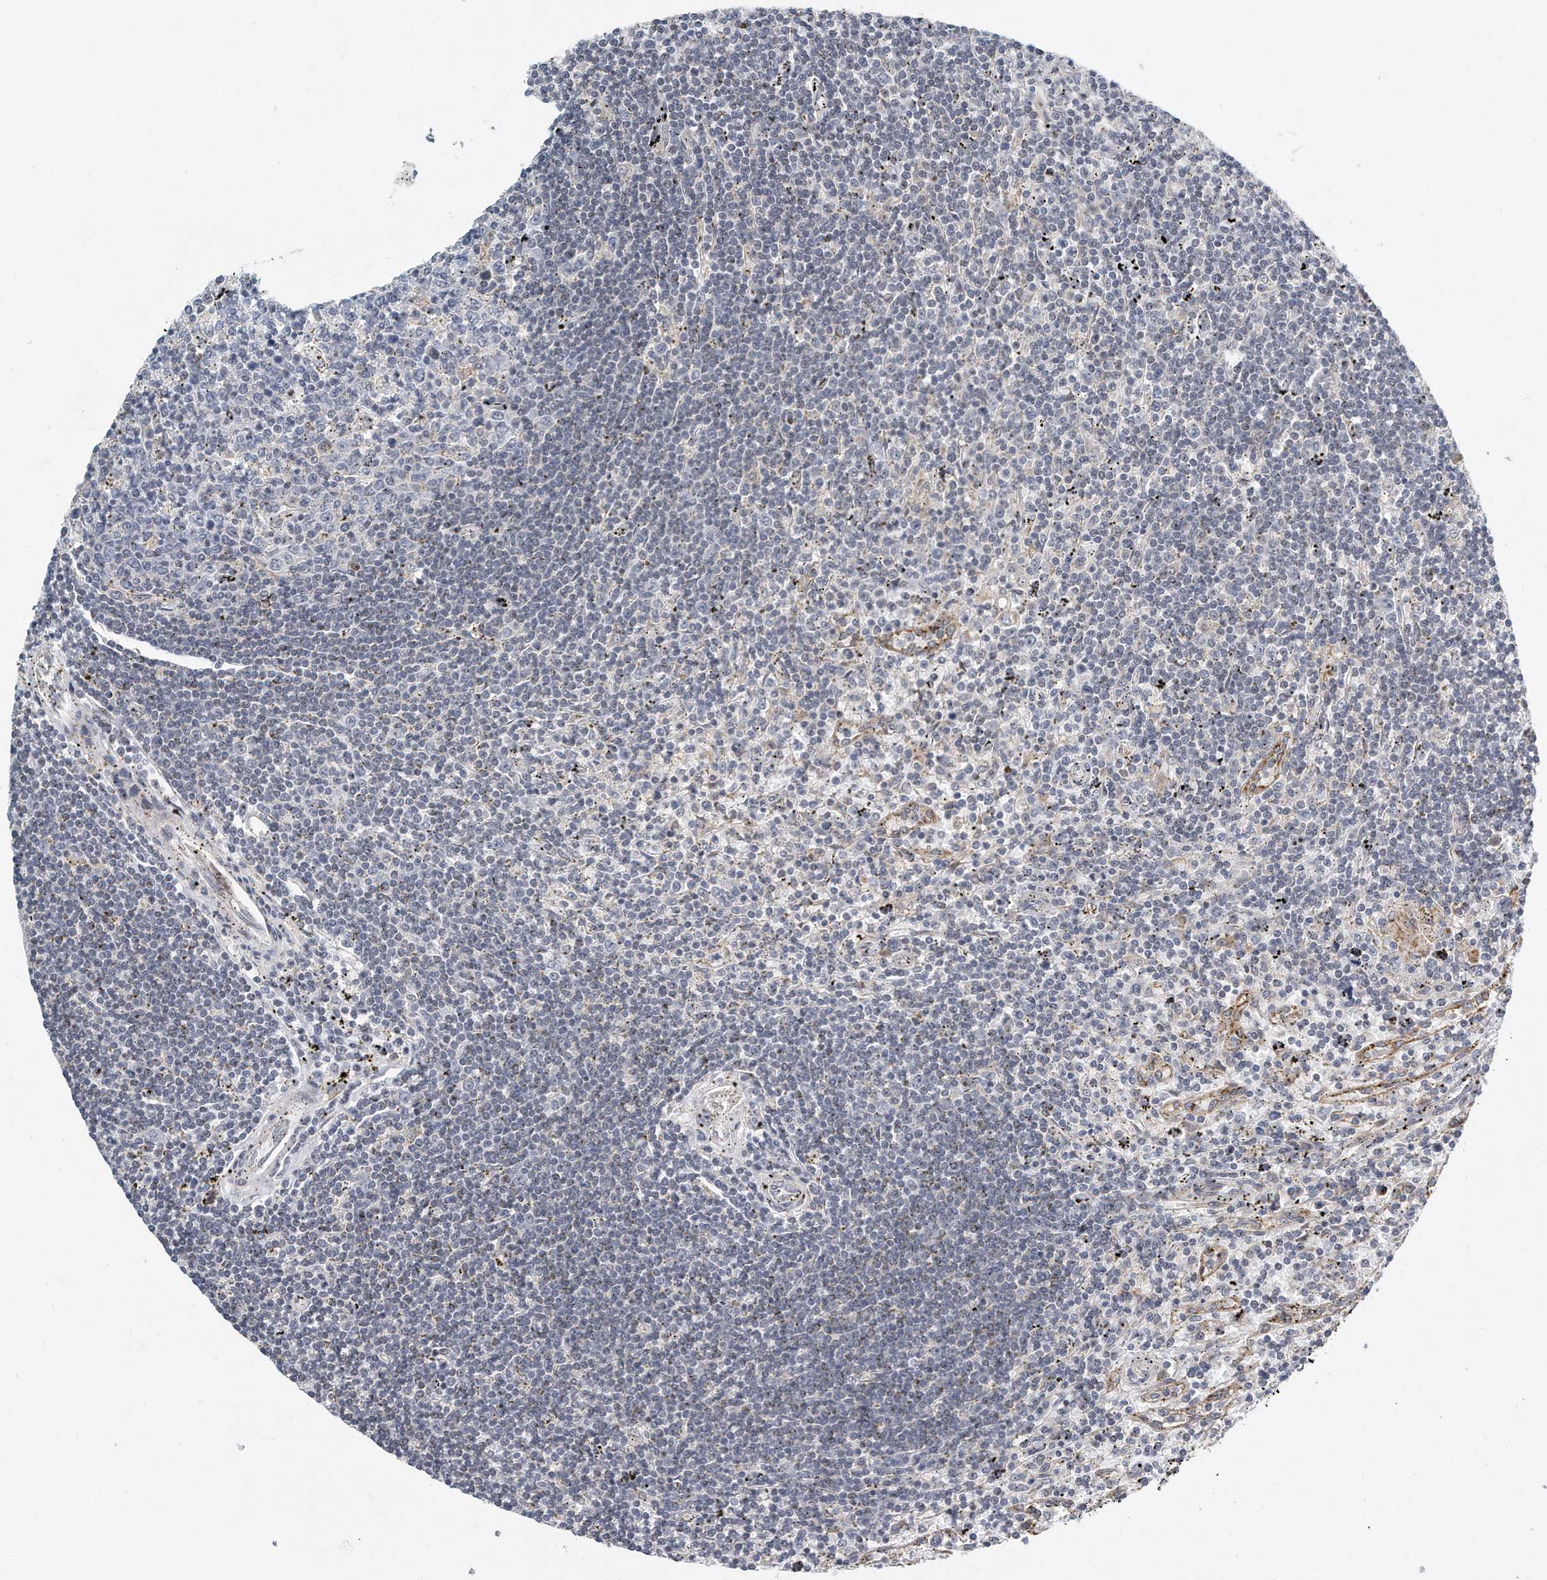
{"staining": {"intensity": "negative", "quantity": "none", "location": "none"}, "tissue": "lymphoma", "cell_type": "Tumor cells", "image_type": "cancer", "snomed": [{"axis": "morphology", "description": "Malignant lymphoma, non-Hodgkin's type, Low grade"}, {"axis": "topography", "description": "Spleen"}], "caption": "Tumor cells are negative for protein expression in human lymphoma. (DAB IHC visualized using brightfield microscopy, high magnification).", "gene": "VLDLR", "patient": {"sex": "male", "age": 76}}